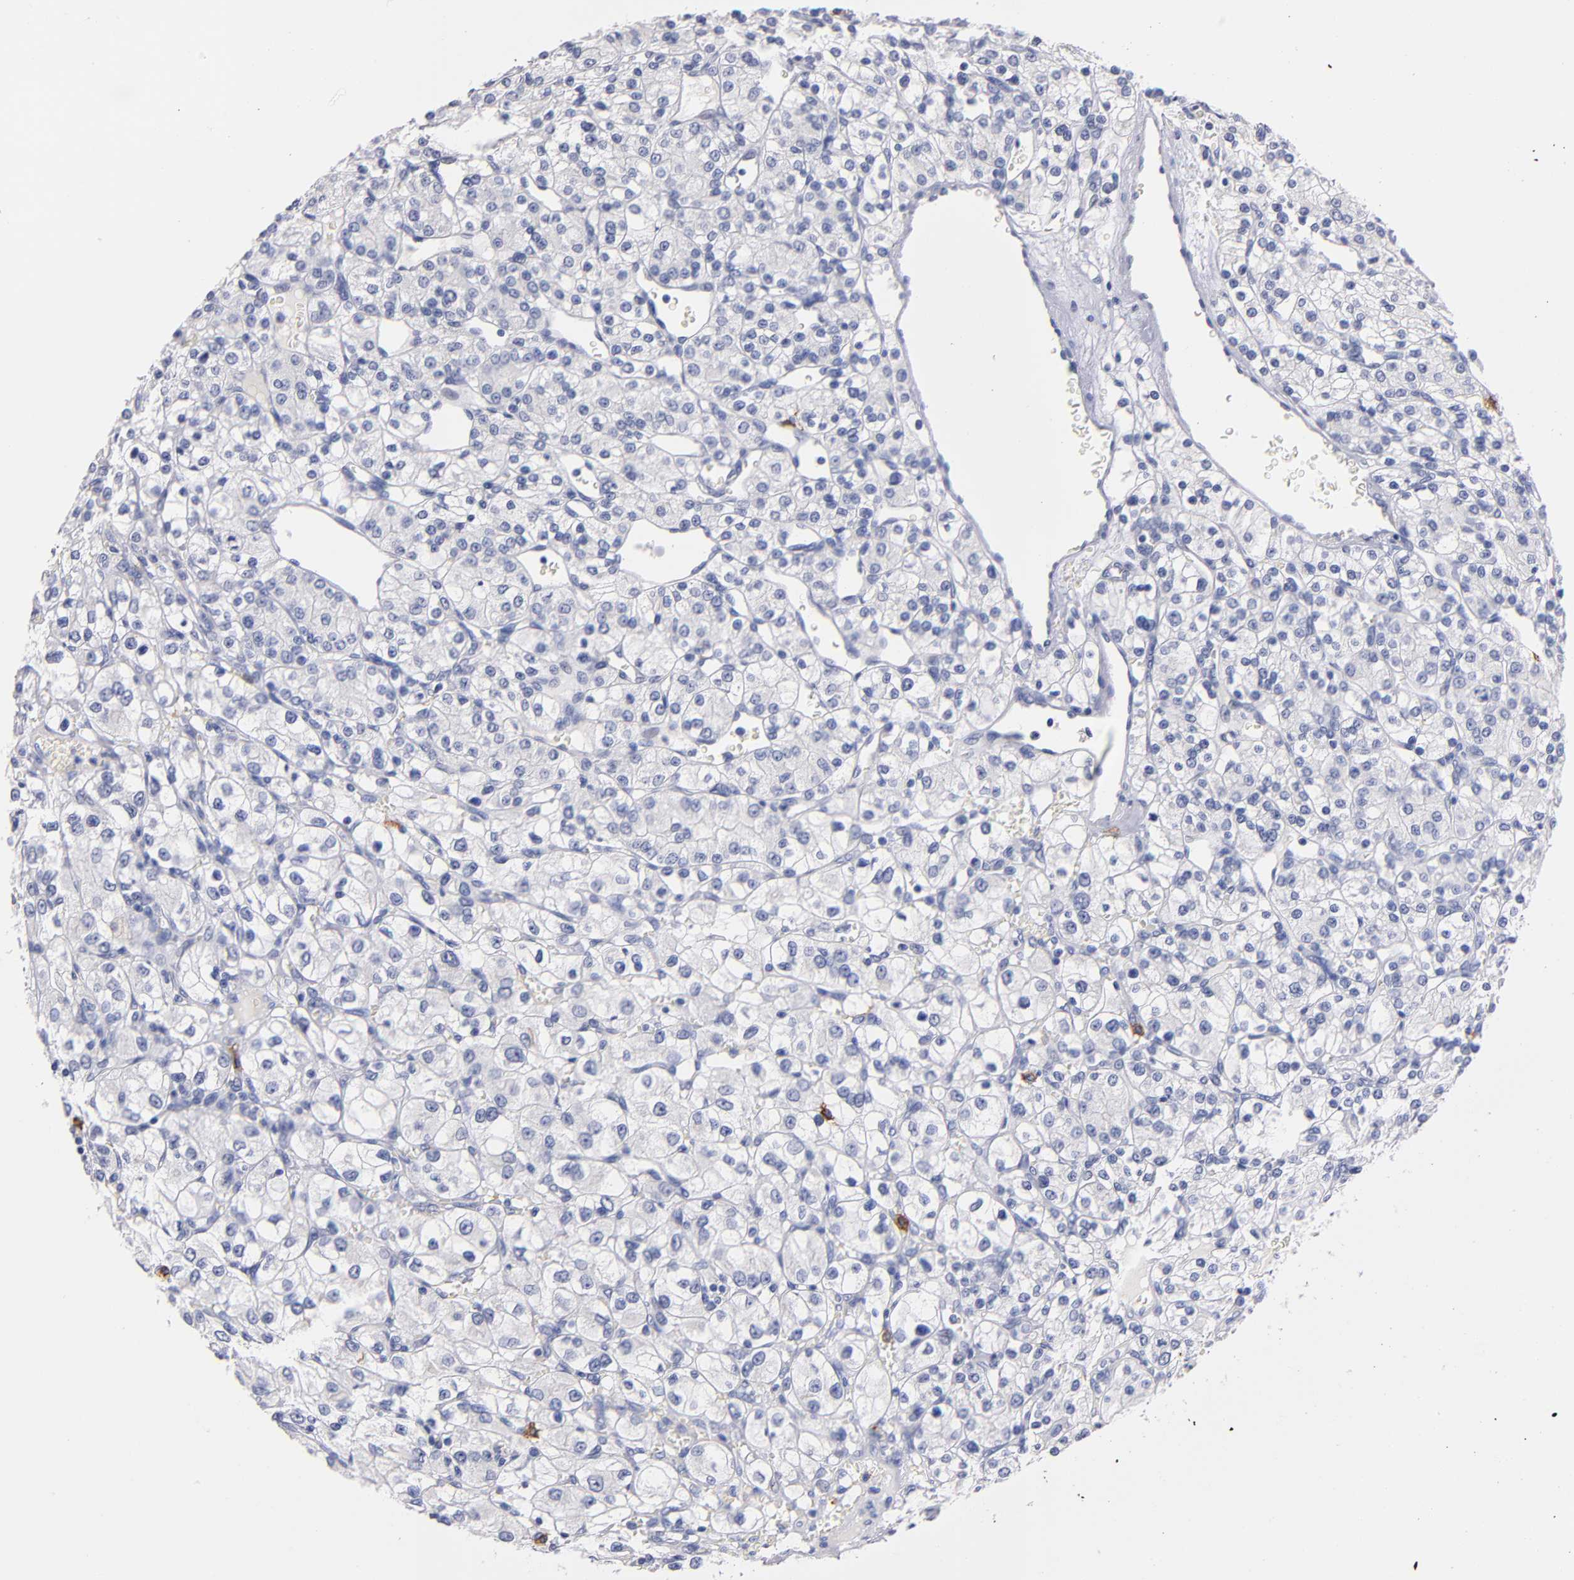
{"staining": {"intensity": "negative", "quantity": "none", "location": "none"}, "tissue": "renal cancer", "cell_type": "Tumor cells", "image_type": "cancer", "snomed": [{"axis": "morphology", "description": "Adenocarcinoma, NOS"}, {"axis": "topography", "description": "Kidney"}], "caption": "The micrograph displays no significant staining in tumor cells of renal cancer (adenocarcinoma).", "gene": "KIT", "patient": {"sex": "female", "age": 62}}